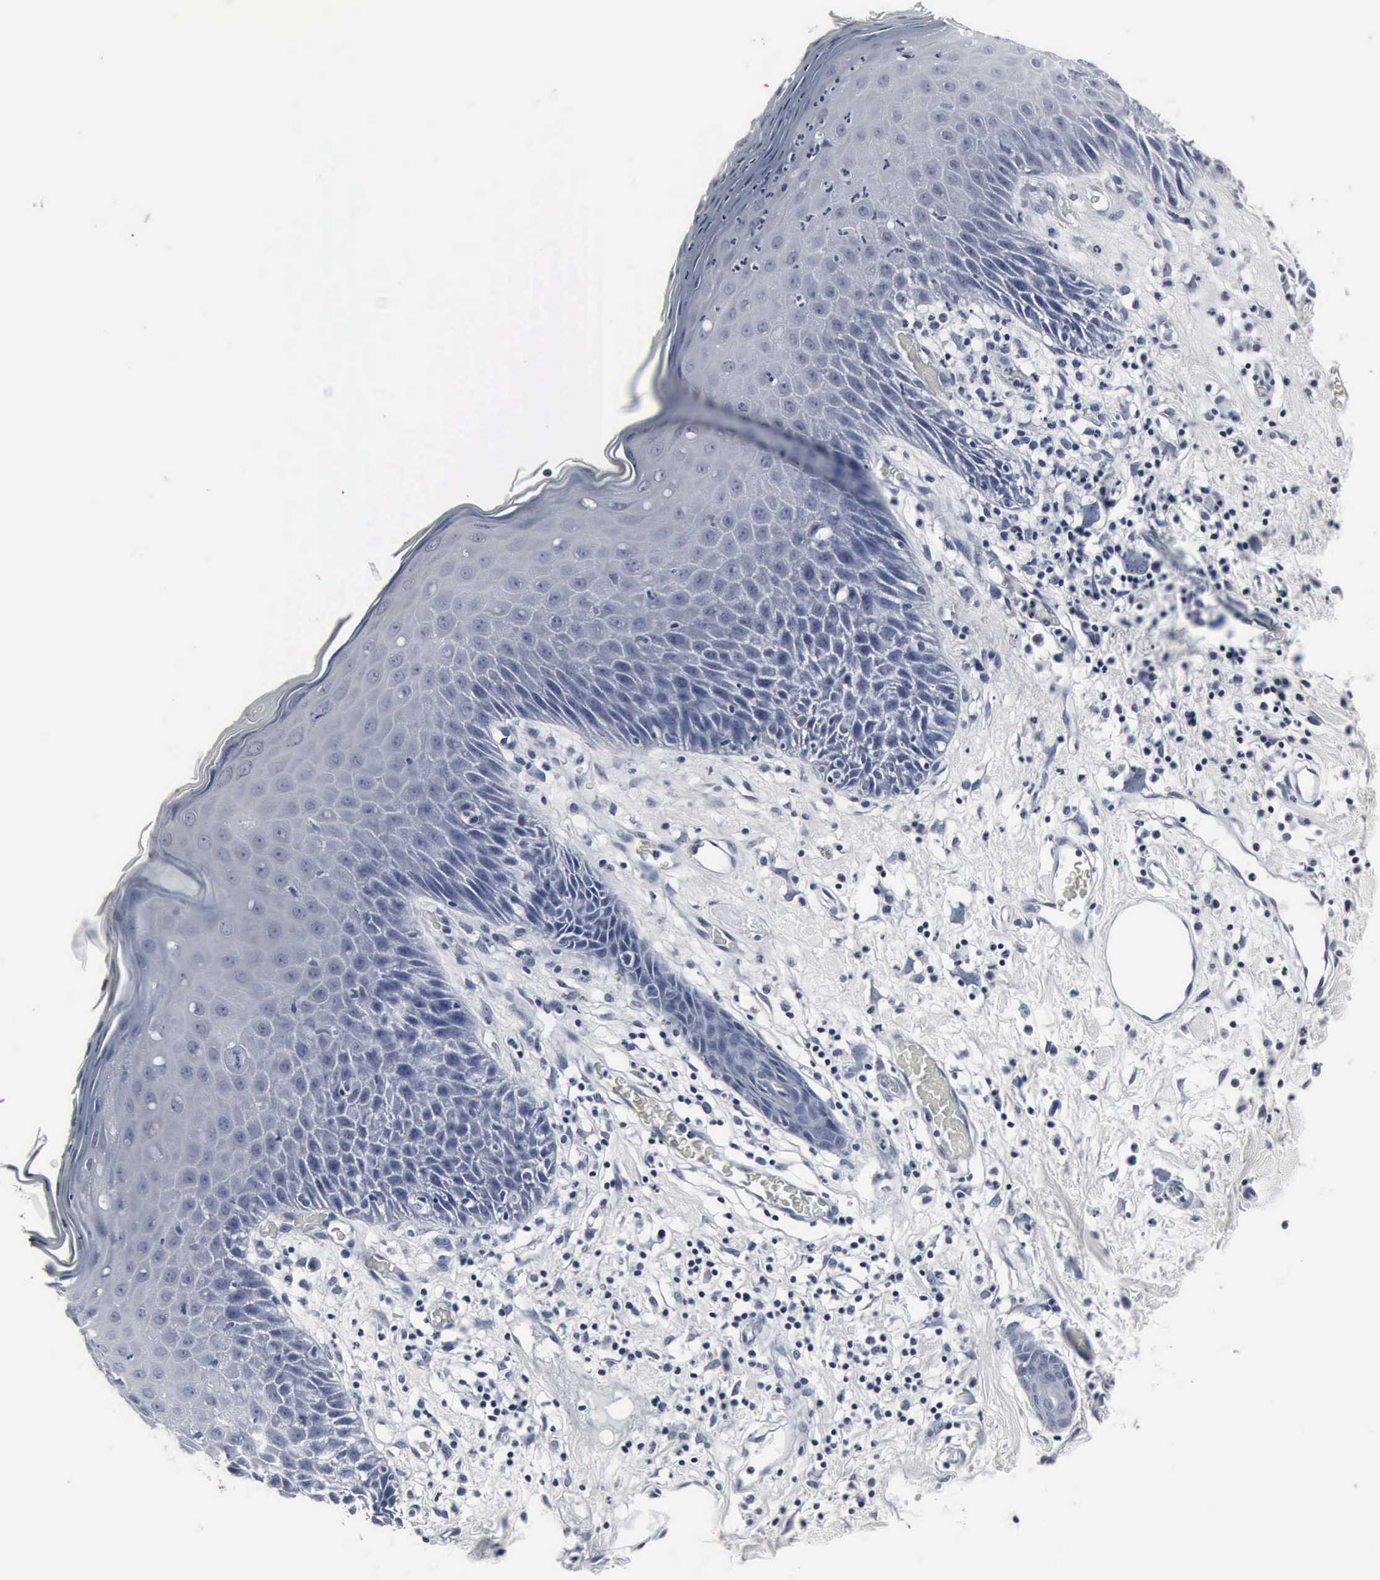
{"staining": {"intensity": "negative", "quantity": "none", "location": "none"}, "tissue": "skin", "cell_type": "Epidermal cells", "image_type": "normal", "snomed": [{"axis": "morphology", "description": "Normal tissue, NOS"}, {"axis": "topography", "description": "Vulva"}, {"axis": "topography", "description": "Peripheral nerve tissue"}], "caption": "Micrograph shows no protein staining in epidermal cells of benign skin.", "gene": "SNAP25", "patient": {"sex": "female", "age": 68}}